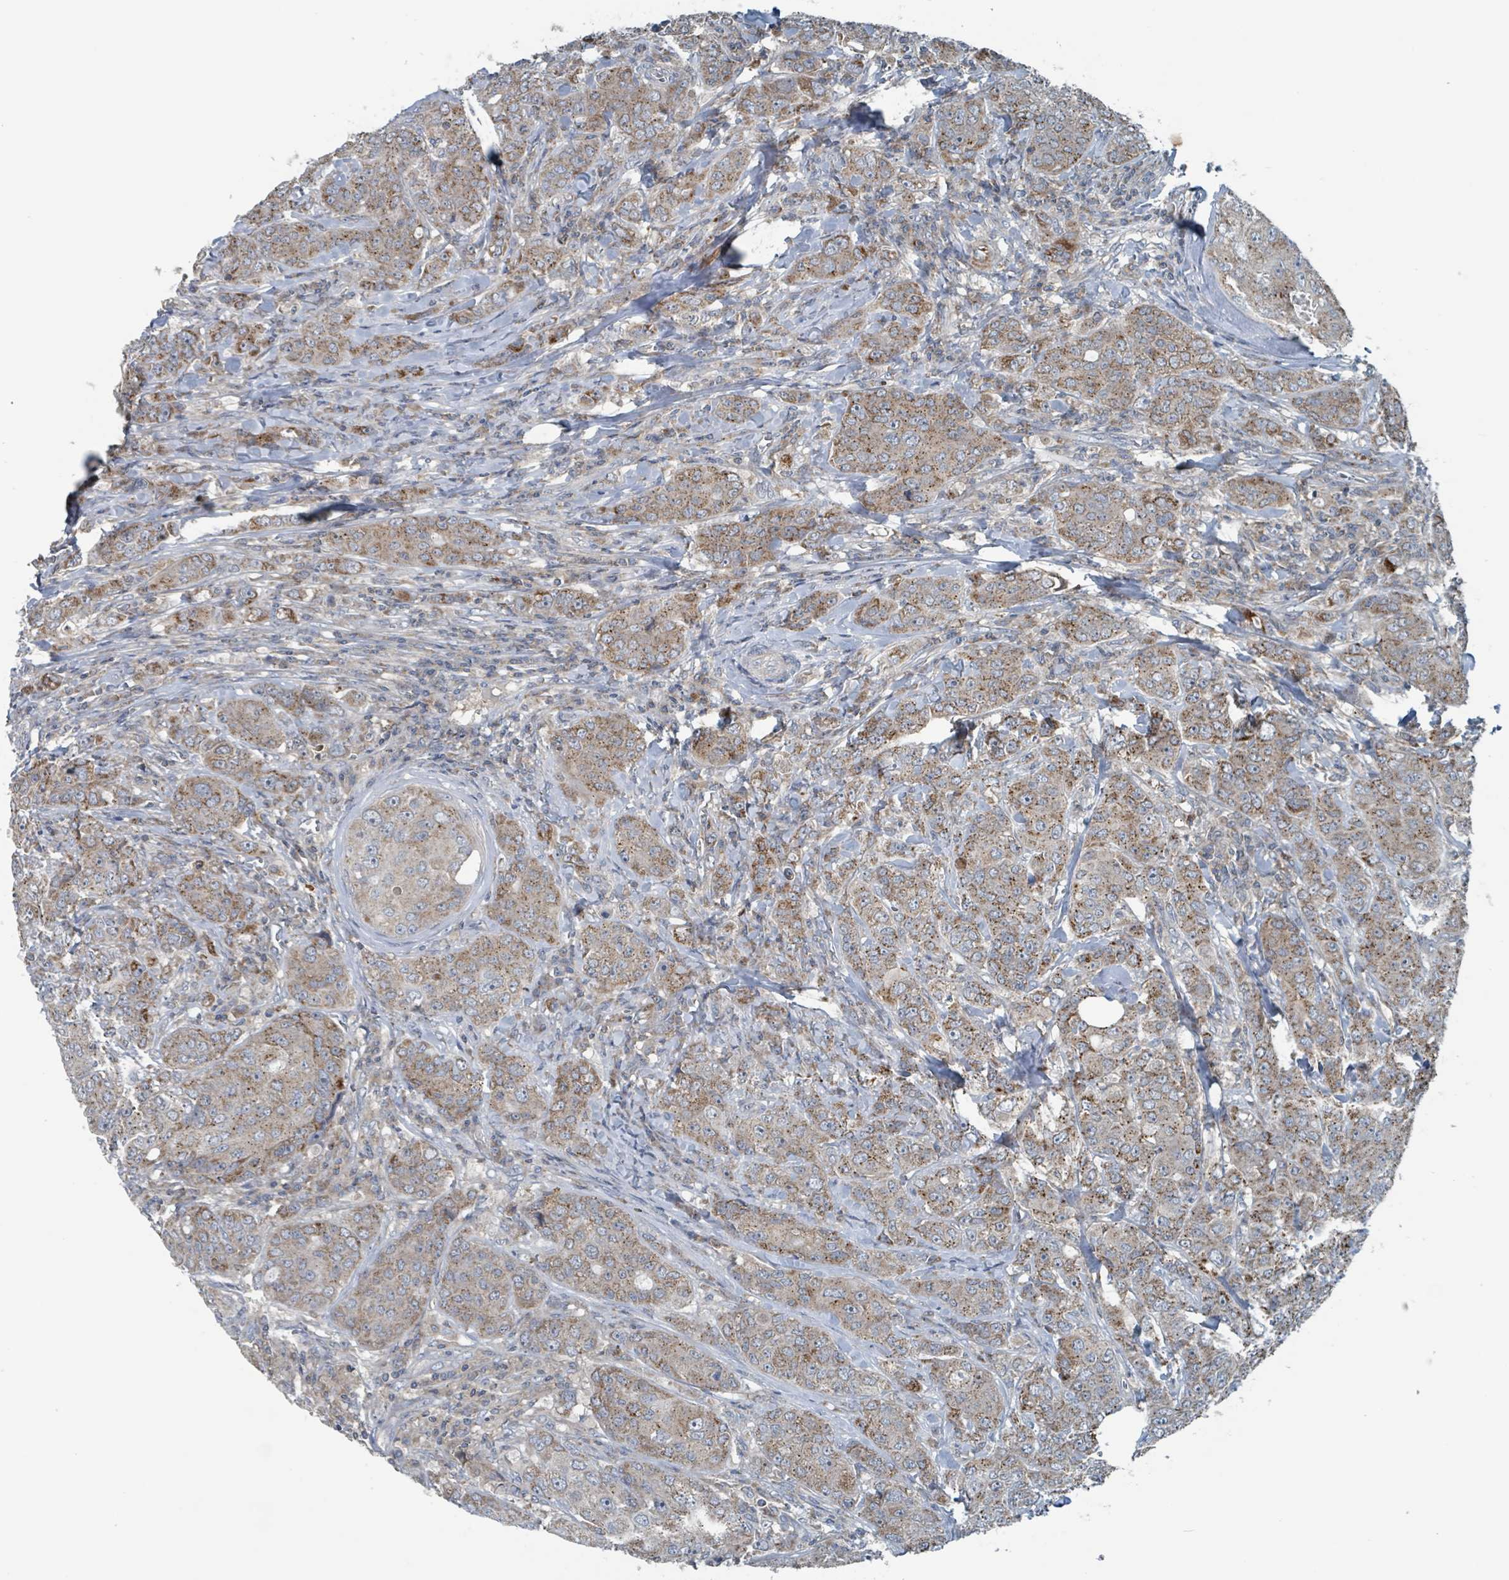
{"staining": {"intensity": "moderate", "quantity": ">75%", "location": "cytoplasmic/membranous"}, "tissue": "breast cancer", "cell_type": "Tumor cells", "image_type": "cancer", "snomed": [{"axis": "morphology", "description": "Duct carcinoma"}, {"axis": "topography", "description": "Breast"}], "caption": "A histopathology image of breast cancer (intraductal carcinoma) stained for a protein exhibits moderate cytoplasmic/membranous brown staining in tumor cells.", "gene": "ACBD4", "patient": {"sex": "female", "age": 43}}